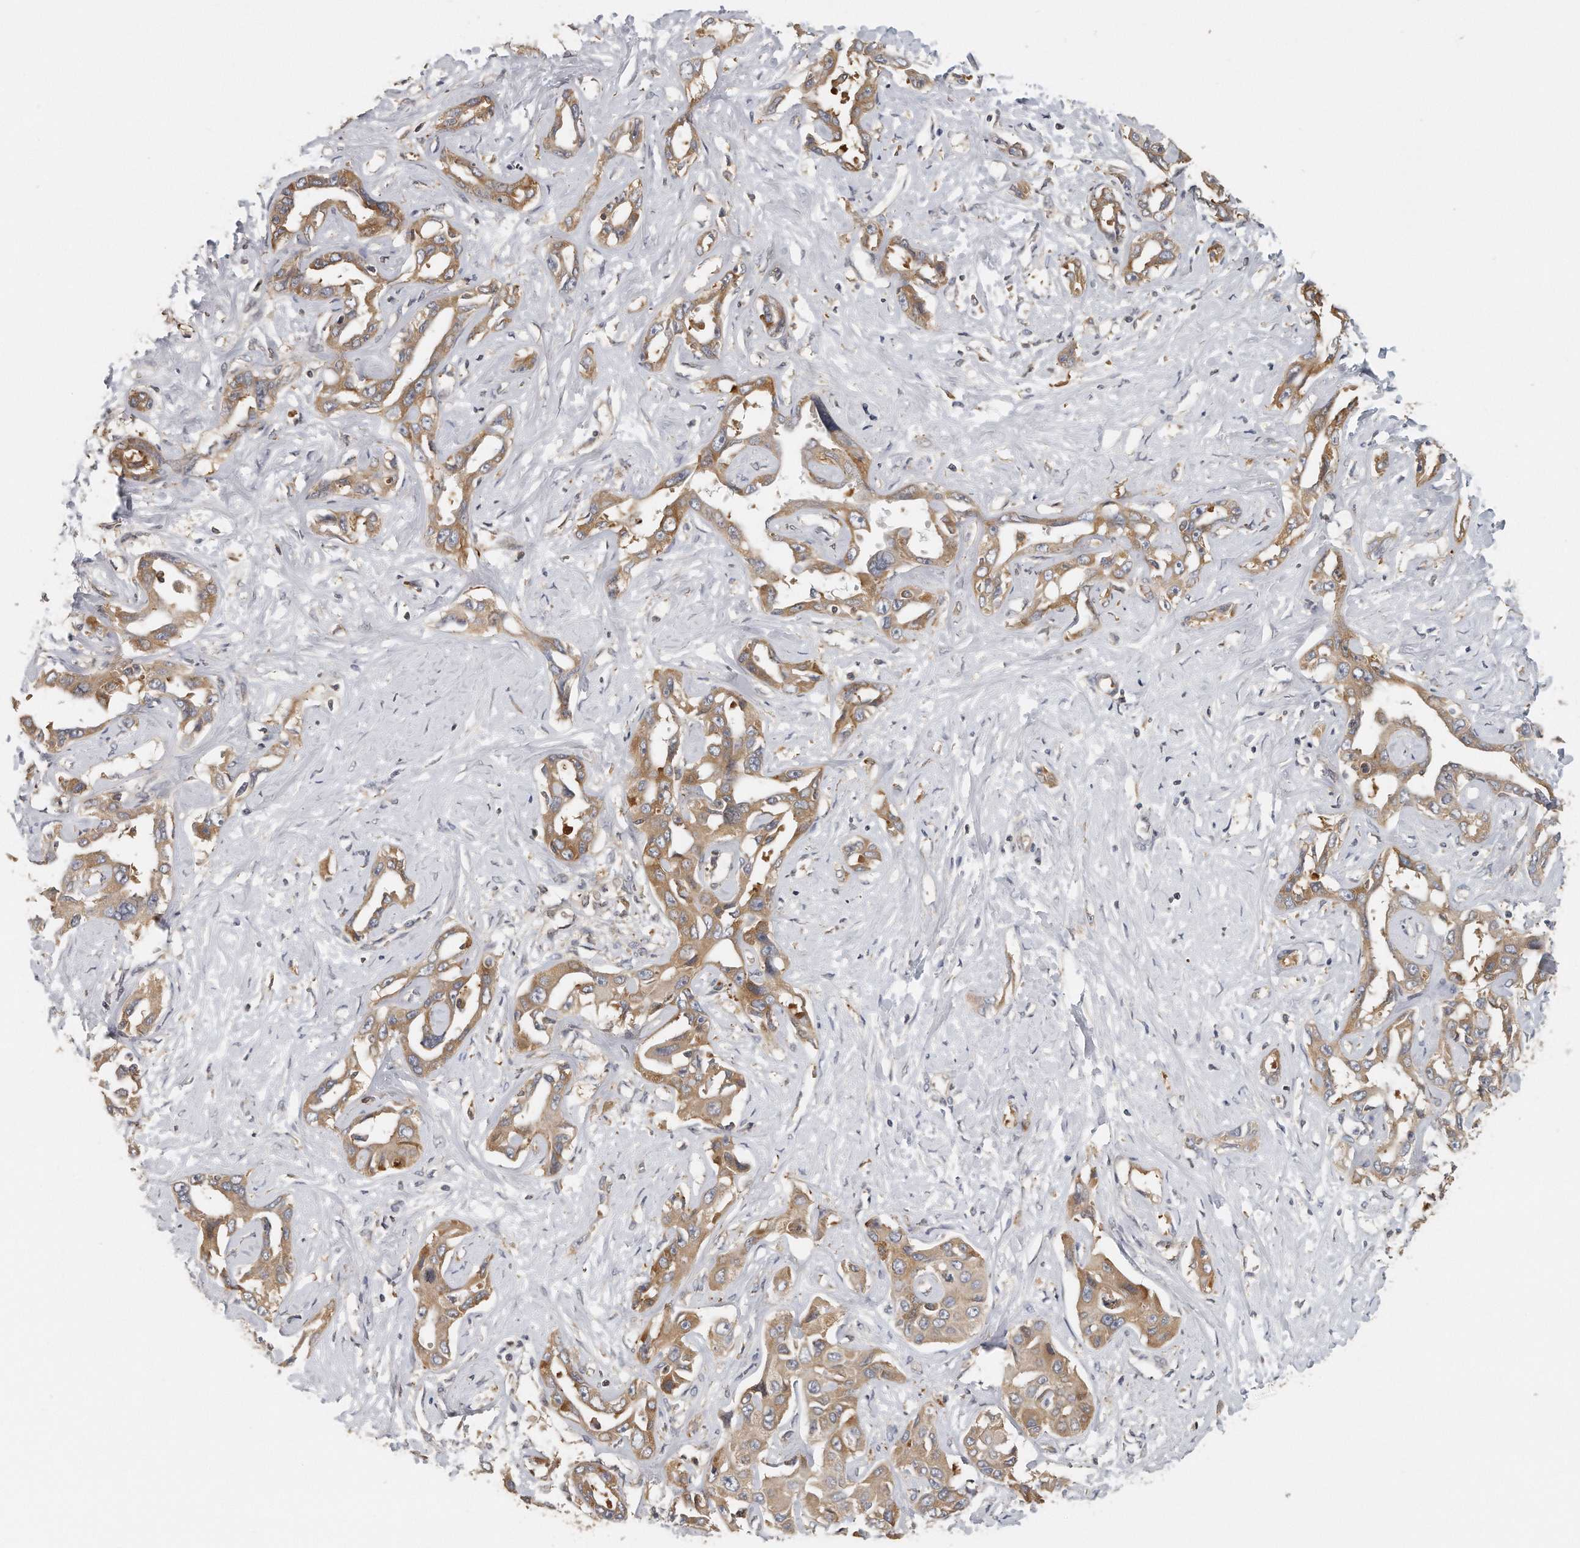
{"staining": {"intensity": "moderate", "quantity": ">75%", "location": "cytoplasmic/membranous"}, "tissue": "liver cancer", "cell_type": "Tumor cells", "image_type": "cancer", "snomed": [{"axis": "morphology", "description": "Cholangiocarcinoma"}, {"axis": "topography", "description": "Liver"}], "caption": "Immunohistochemistry staining of liver cancer (cholangiocarcinoma), which demonstrates medium levels of moderate cytoplasmic/membranous expression in about >75% of tumor cells indicating moderate cytoplasmic/membranous protein positivity. The staining was performed using DAB (brown) for protein detection and nuclei were counterstained in hematoxylin (blue).", "gene": "EIF3I", "patient": {"sex": "male", "age": 59}}